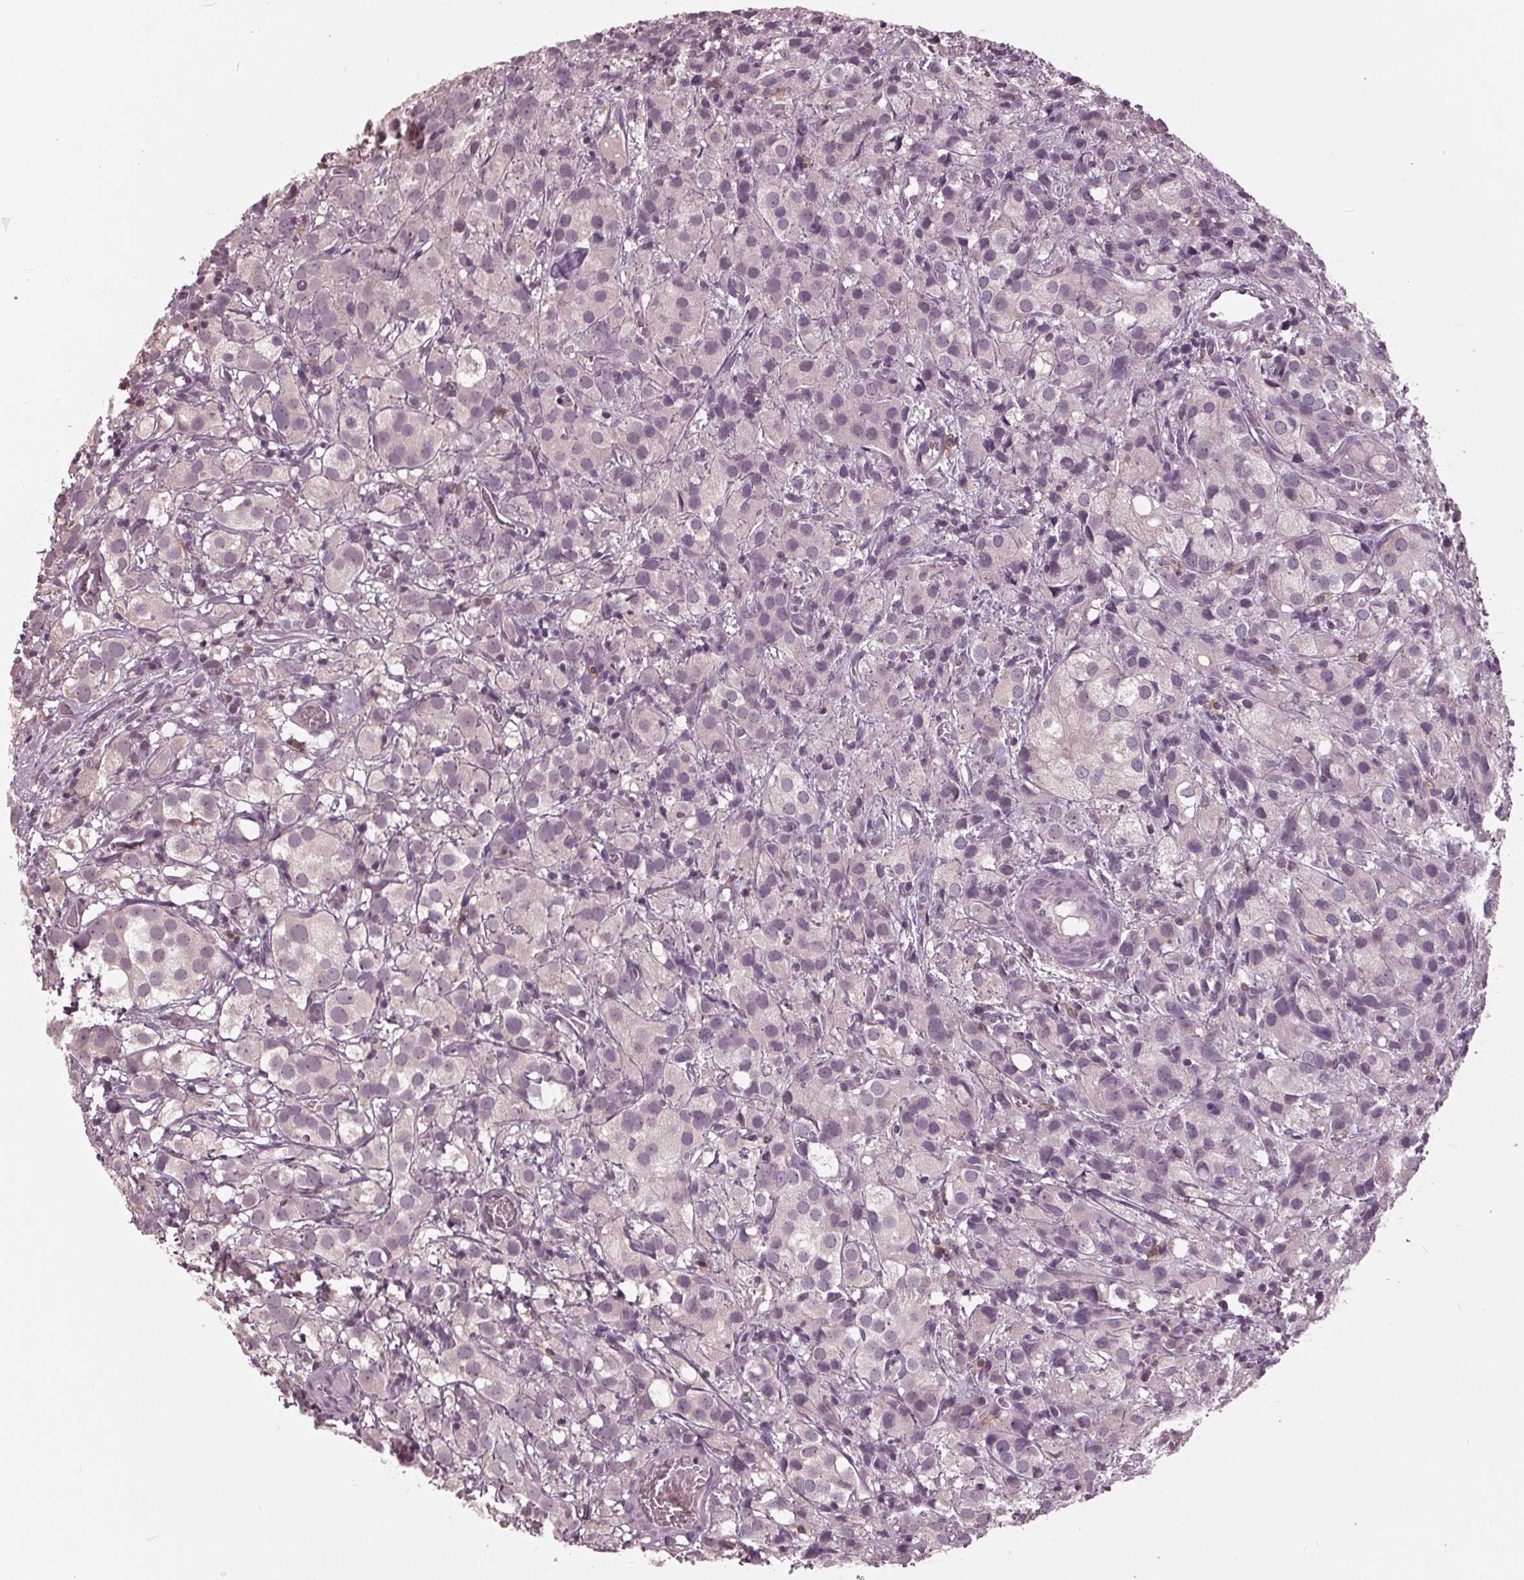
{"staining": {"intensity": "negative", "quantity": "none", "location": "none"}, "tissue": "prostate cancer", "cell_type": "Tumor cells", "image_type": "cancer", "snomed": [{"axis": "morphology", "description": "Adenocarcinoma, High grade"}, {"axis": "topography", "description": "Prostate"}], "caption": "The image exhibits no significant expression in tumor cells of prostate cancer (high-grade adenocarcinoma). (DAB (3,3'-diaminobenzidine) immunohistochemistry (IHC) visualized using brightfield microscopy, high magnification).", "gene": "SIGLEC6", "patient": {"sex": "male", "age": 86}}